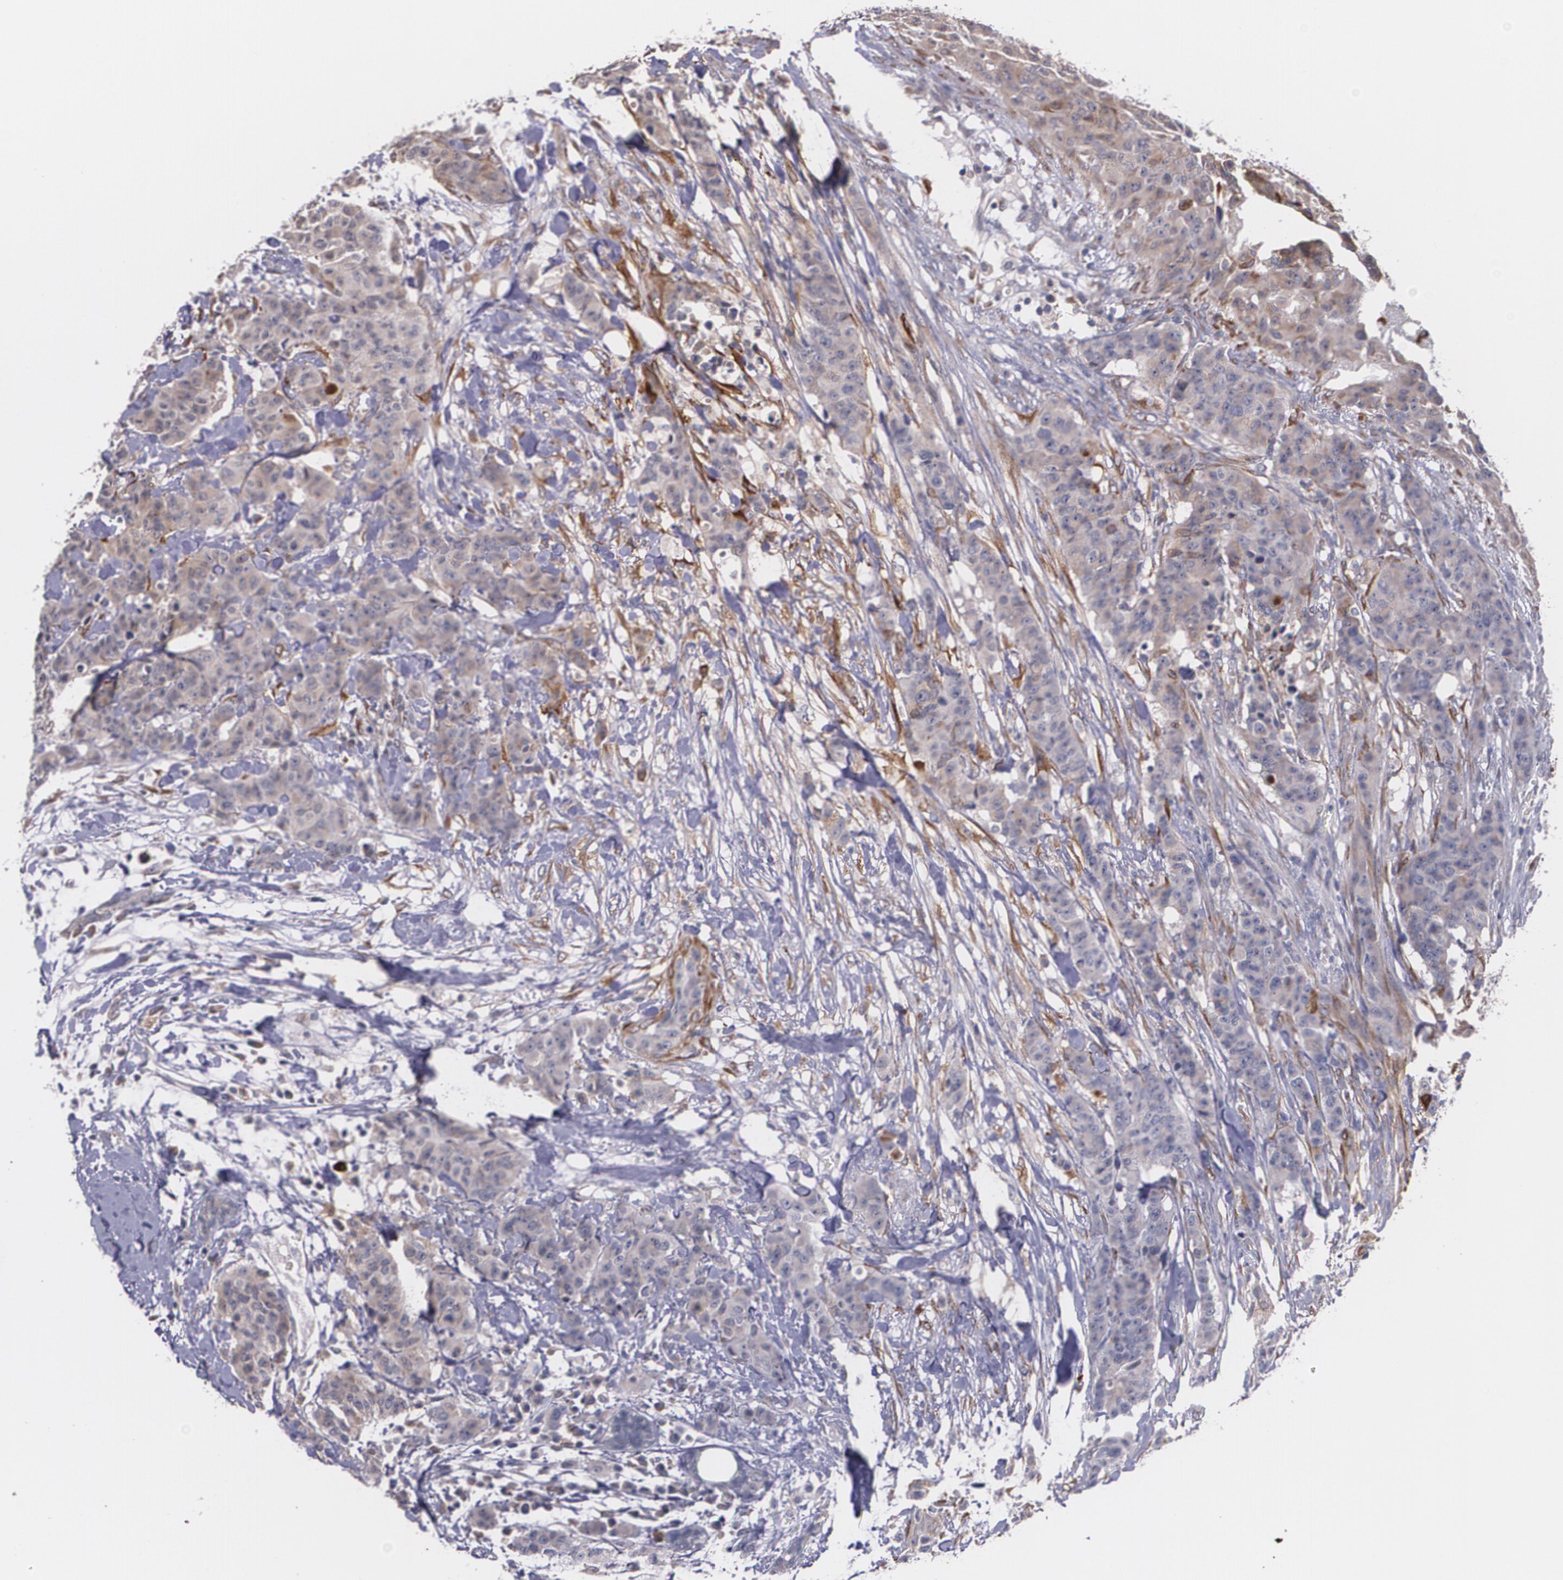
{"staining": {"intensity": "moderate", "quantity": "25%-75%", "location": "cytoplasmic/membranous"}, "tissue": "breast cancer", "cell_type": "Tumor cells", "image_type": "cancer", "snomed": [{"axis": "morphology", "description": "Duct carcinoma"}, {"axis": "topography", "description": "Breast"}], "caption": "Breast infiltrating ductal carcinoma tissue shows moderate cytoplasmic/membranous positivity in about 25%-75% of tumor cells, visualized by immunohistochemistry. (DAB (3,3'-diaminobenzidine) IHC with brightfield microscopy, high magnification).", "gene": "IFNGR2", "patient": {"sex": "female", "age": 40}}